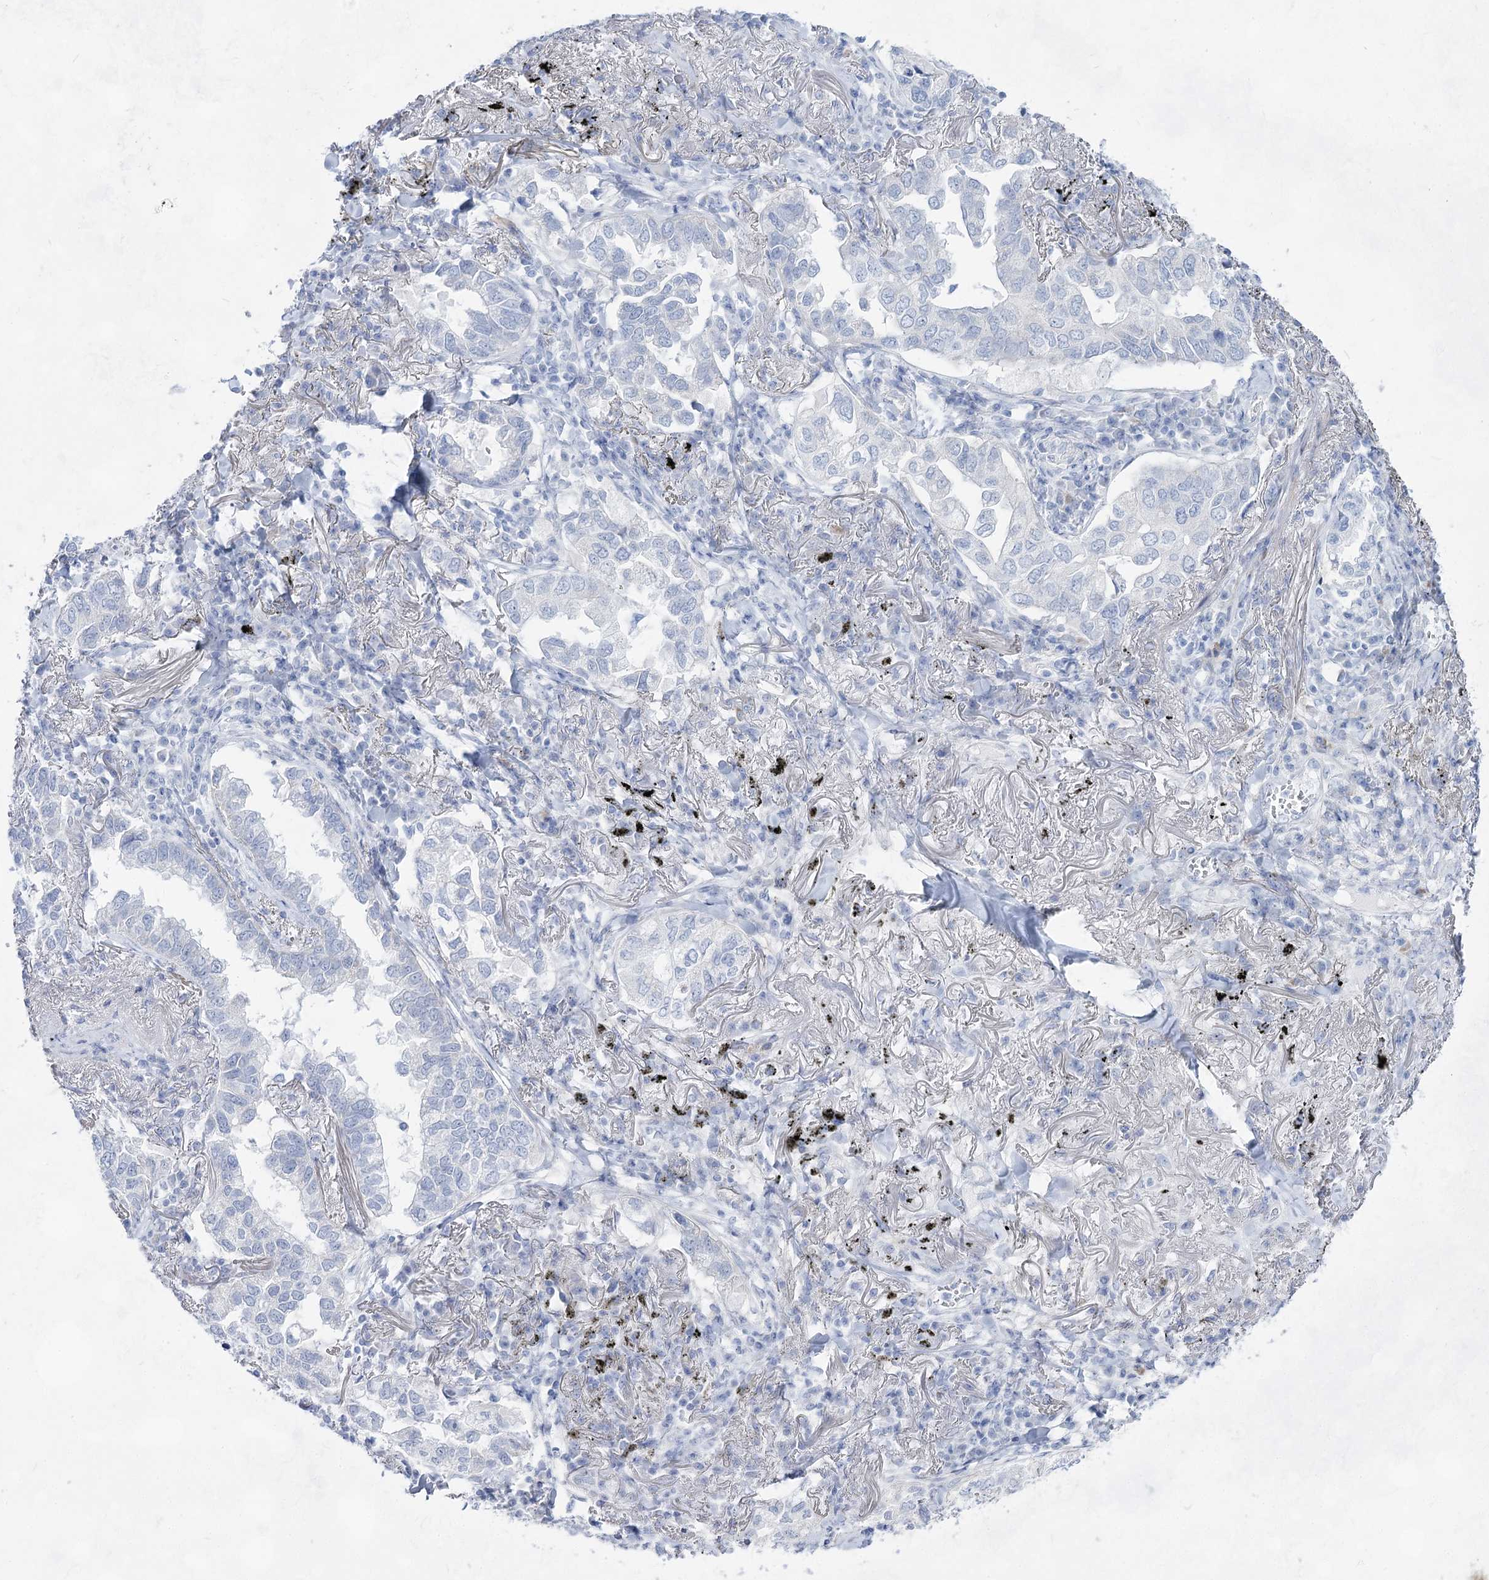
{"staining": {"intensity": "negative", "quantity": "none", "location": "none"}, "tissue": "lung cancer", "cell_type": "Tumor cells", "image_type": "cancer", "snomed": [{"axis": "morphology", "description": "Adenocarcinoma, NOS"}, {"axis": "topography", "description": "Lung"}], "caption": "Immunohistochemistry (IHC) photomicrograph of neoplastic tissue: adenocarcinoma (lung) stained with DAB (3,3'-diaminobenzidine) exhibits no significant protein expression in tumor cells. The staining is performed using DAB brown chromogen with nuclei counter-stained in using hematoxylin.", "gene": "ACRV1", "patient": {"sex": "male", "age": 65}}